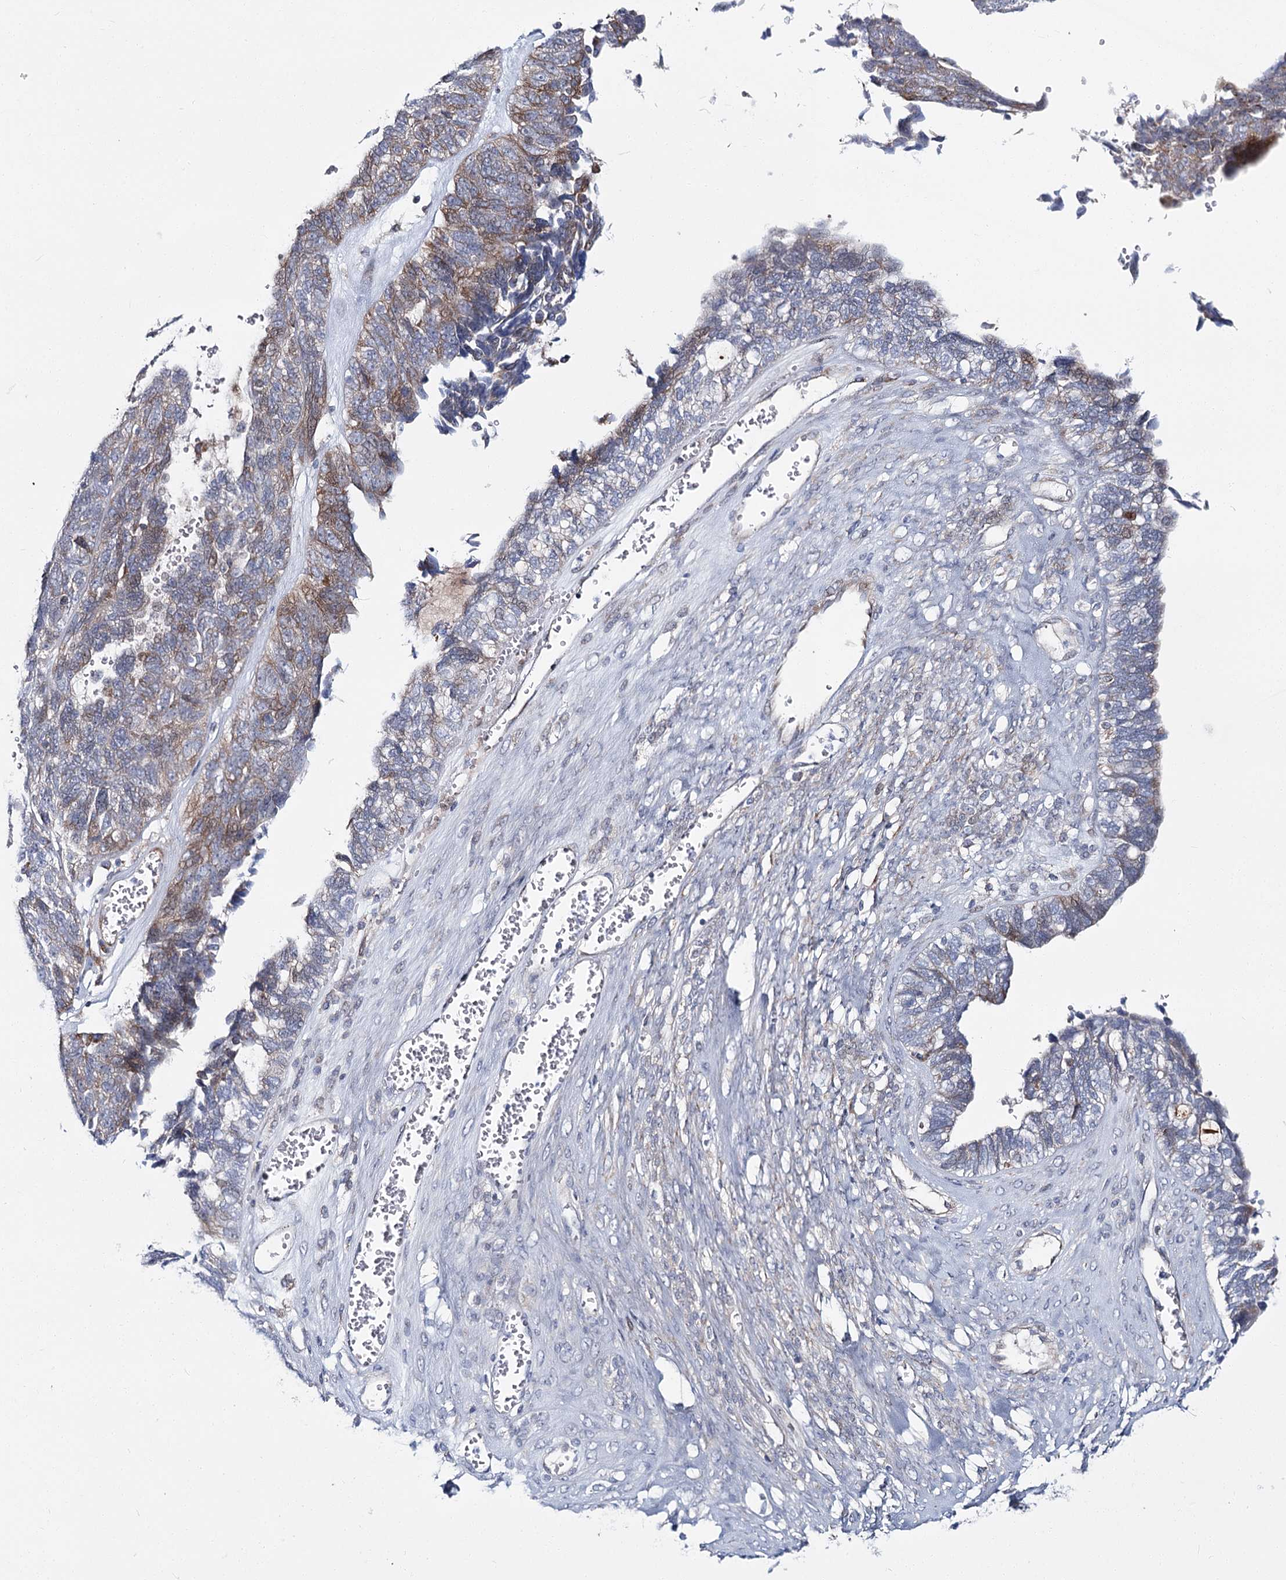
{"staining": {"intensity": "moderate", "quantity": "<25%", "location": "cytoplasmic/membranous"}, "tissue": "ovarian cancer", "cell_type": "Tumor cells", "image_type": "cancer", "snomed": [{"axis": "morphology", "description": "Cystadenocarcinoma, serous, NOS"}, {"axis": "topography", "description": "Ovary"}], "caption": "This image reveals immunohistochemistry (IHC) staining of serous cystadenocarcinoma (ovarian), with low moderate cytoplasmic/membranous staining in about <25% of tumor cells.", "gene": "CPLANE1", "patient": {"sex": "female", "age": 79}}